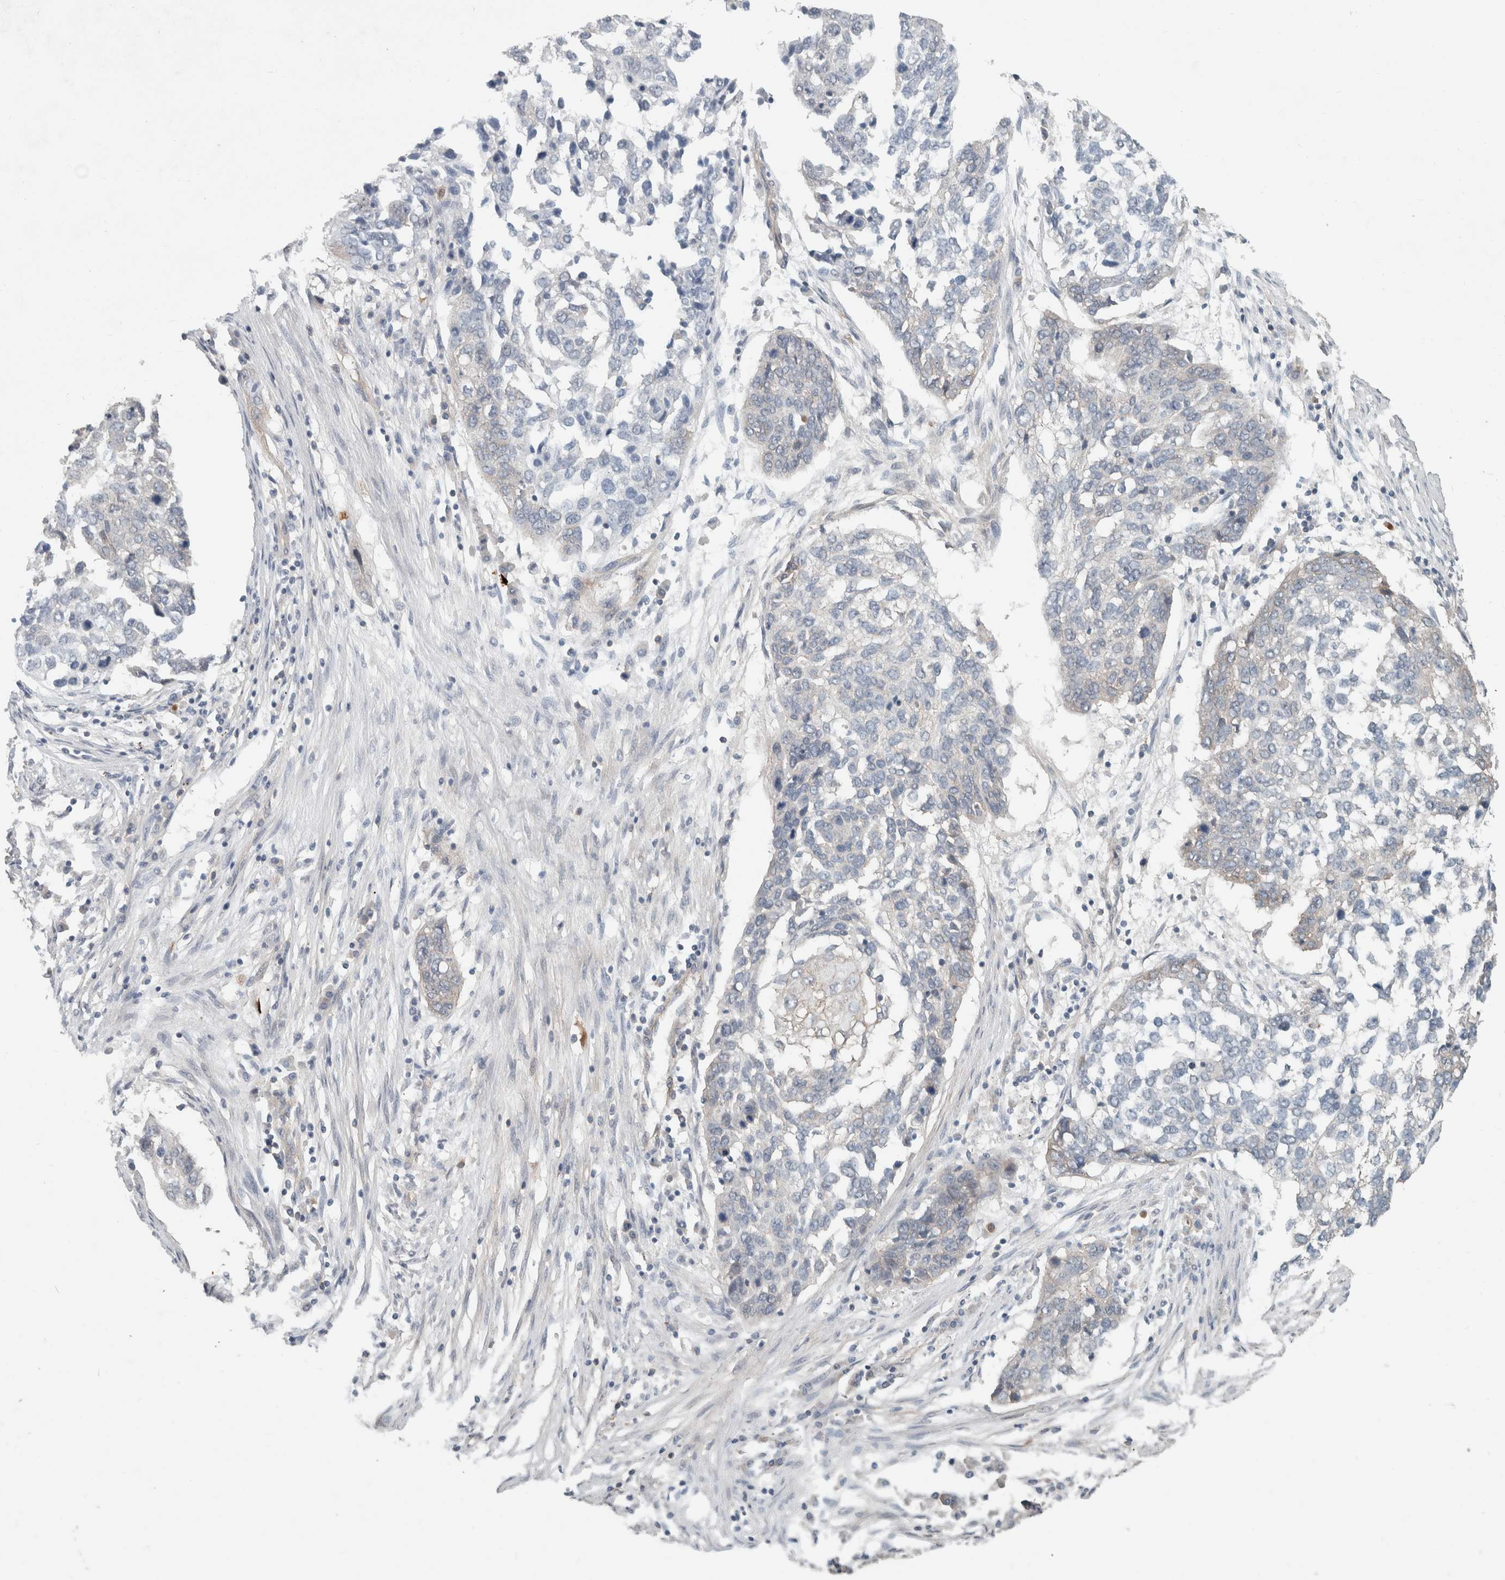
{"staining": {"intensity": "negative", "quantity": "none", "location": "none"}, "tissue": "lung cancer", "cell_type": "Tumor cells", "image_type": "cancer", "snomed": [{"axis": "morphology", "description": "Squamous cell carcinoma, NOS"}, {"axis": "topography", "description": "Lung"}], "caption": "Immunohistochemistry histopathology image of neoplastic tissue: squamous cell carcinoma (lung) stained with DAB shows no significant protein expression in tumor cells. (Brightfield microscopy of DAB (3,3'-diaminobenzidine) immunohistochemistry at high magnification).", "gene": "RASAL2", "patient": {"sex": "female", "age": 63}}